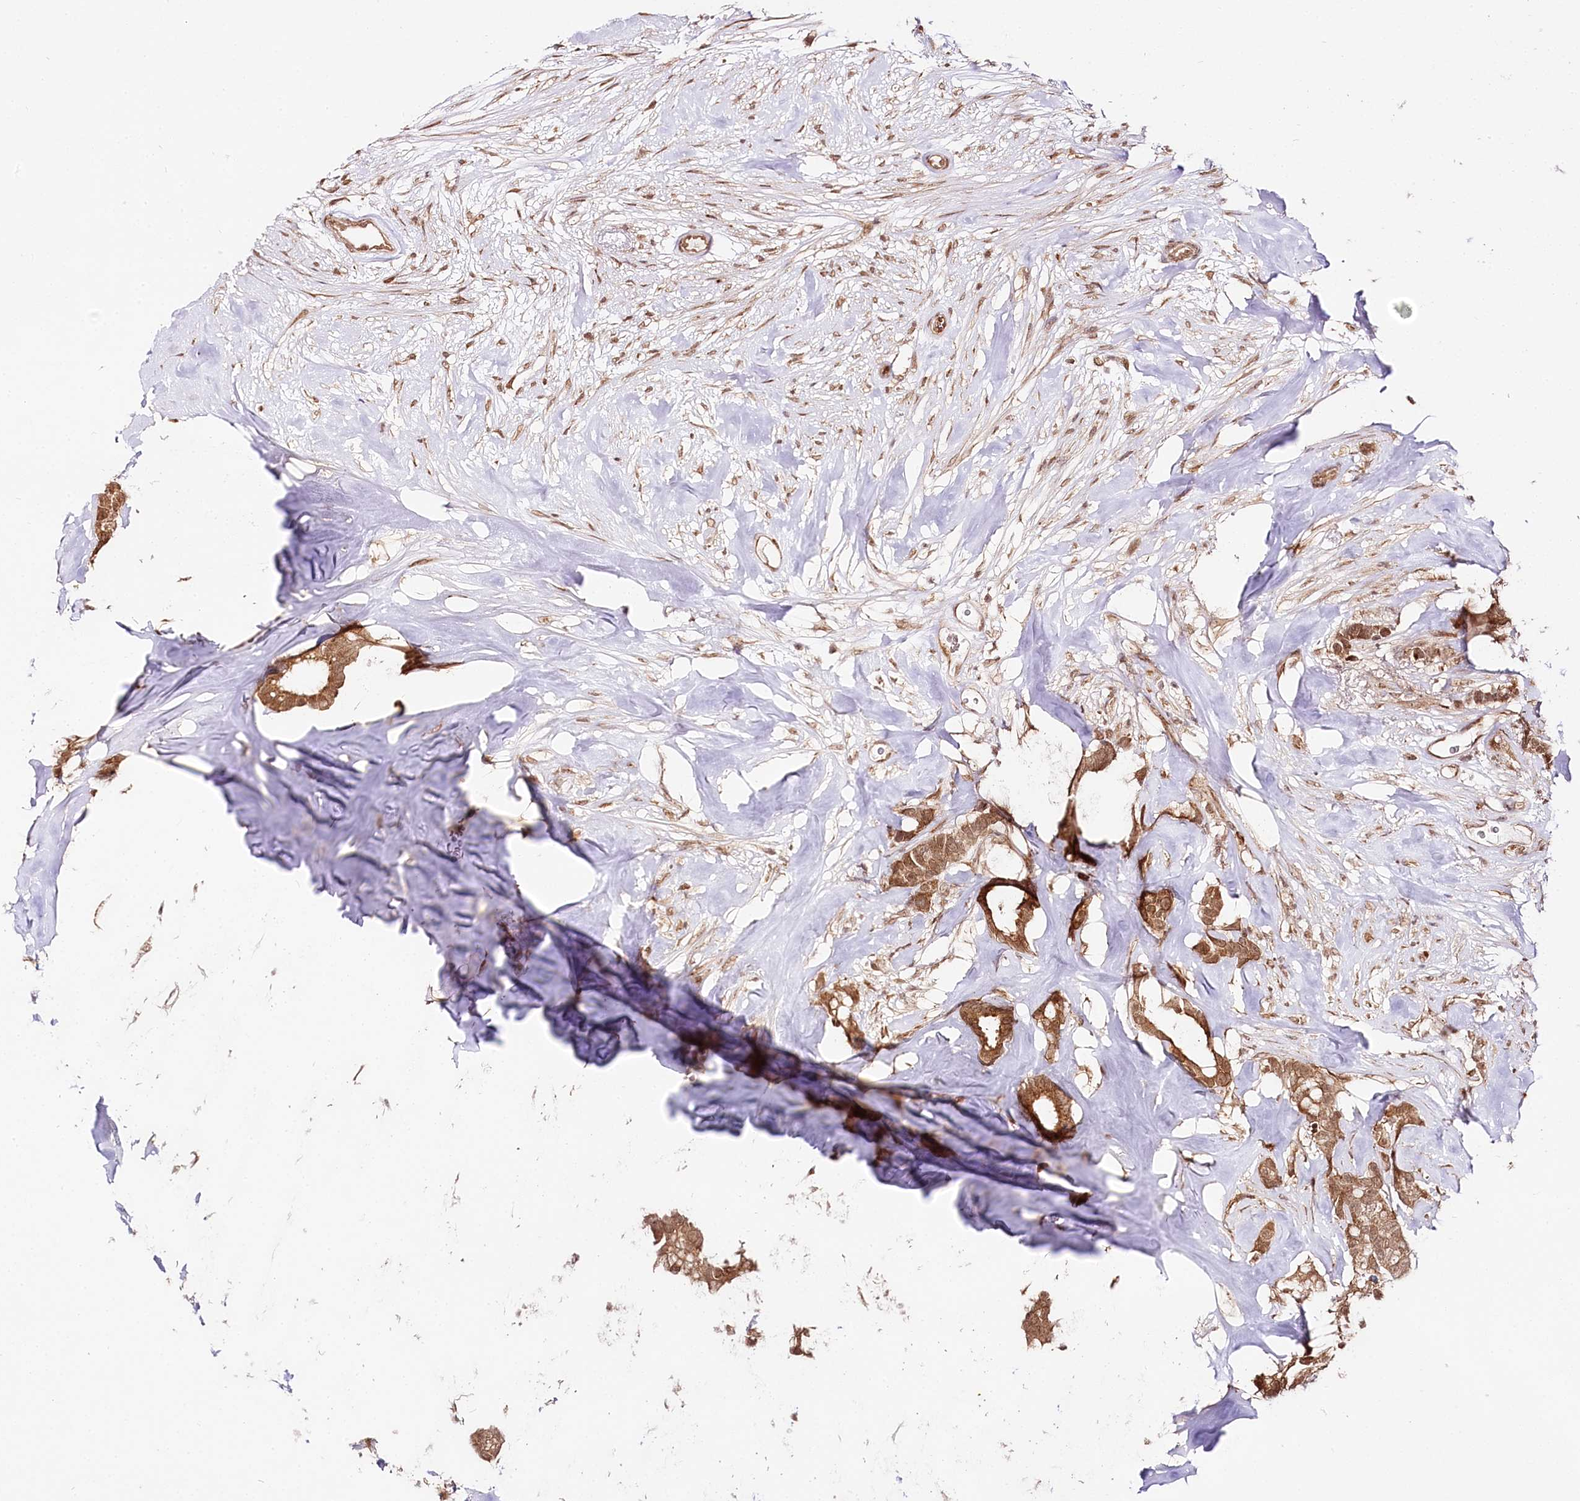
{"staining": {"intensity": "moderate", "quantity": ">75%", "location": "cytoplasmic/membranous,nuclear"}, "tissue": "breast cancer", "cell_type": "Tumor cells", "image_type": "cancer", "snomed": [{"axis": "morphology", "description": "Duct carcinoma"}, {"axis": "topography", "description": "Breast"}], "caption": "Immunohistochemical staining of breast intraductal carcinoma exhibits medium levels of moderate cytoplasmic/membranous and nuclear protein staining in about >75% of tumor cells.", "gene": "ENSG00000144785", "patient": {"sex": "female", "age": 87}}